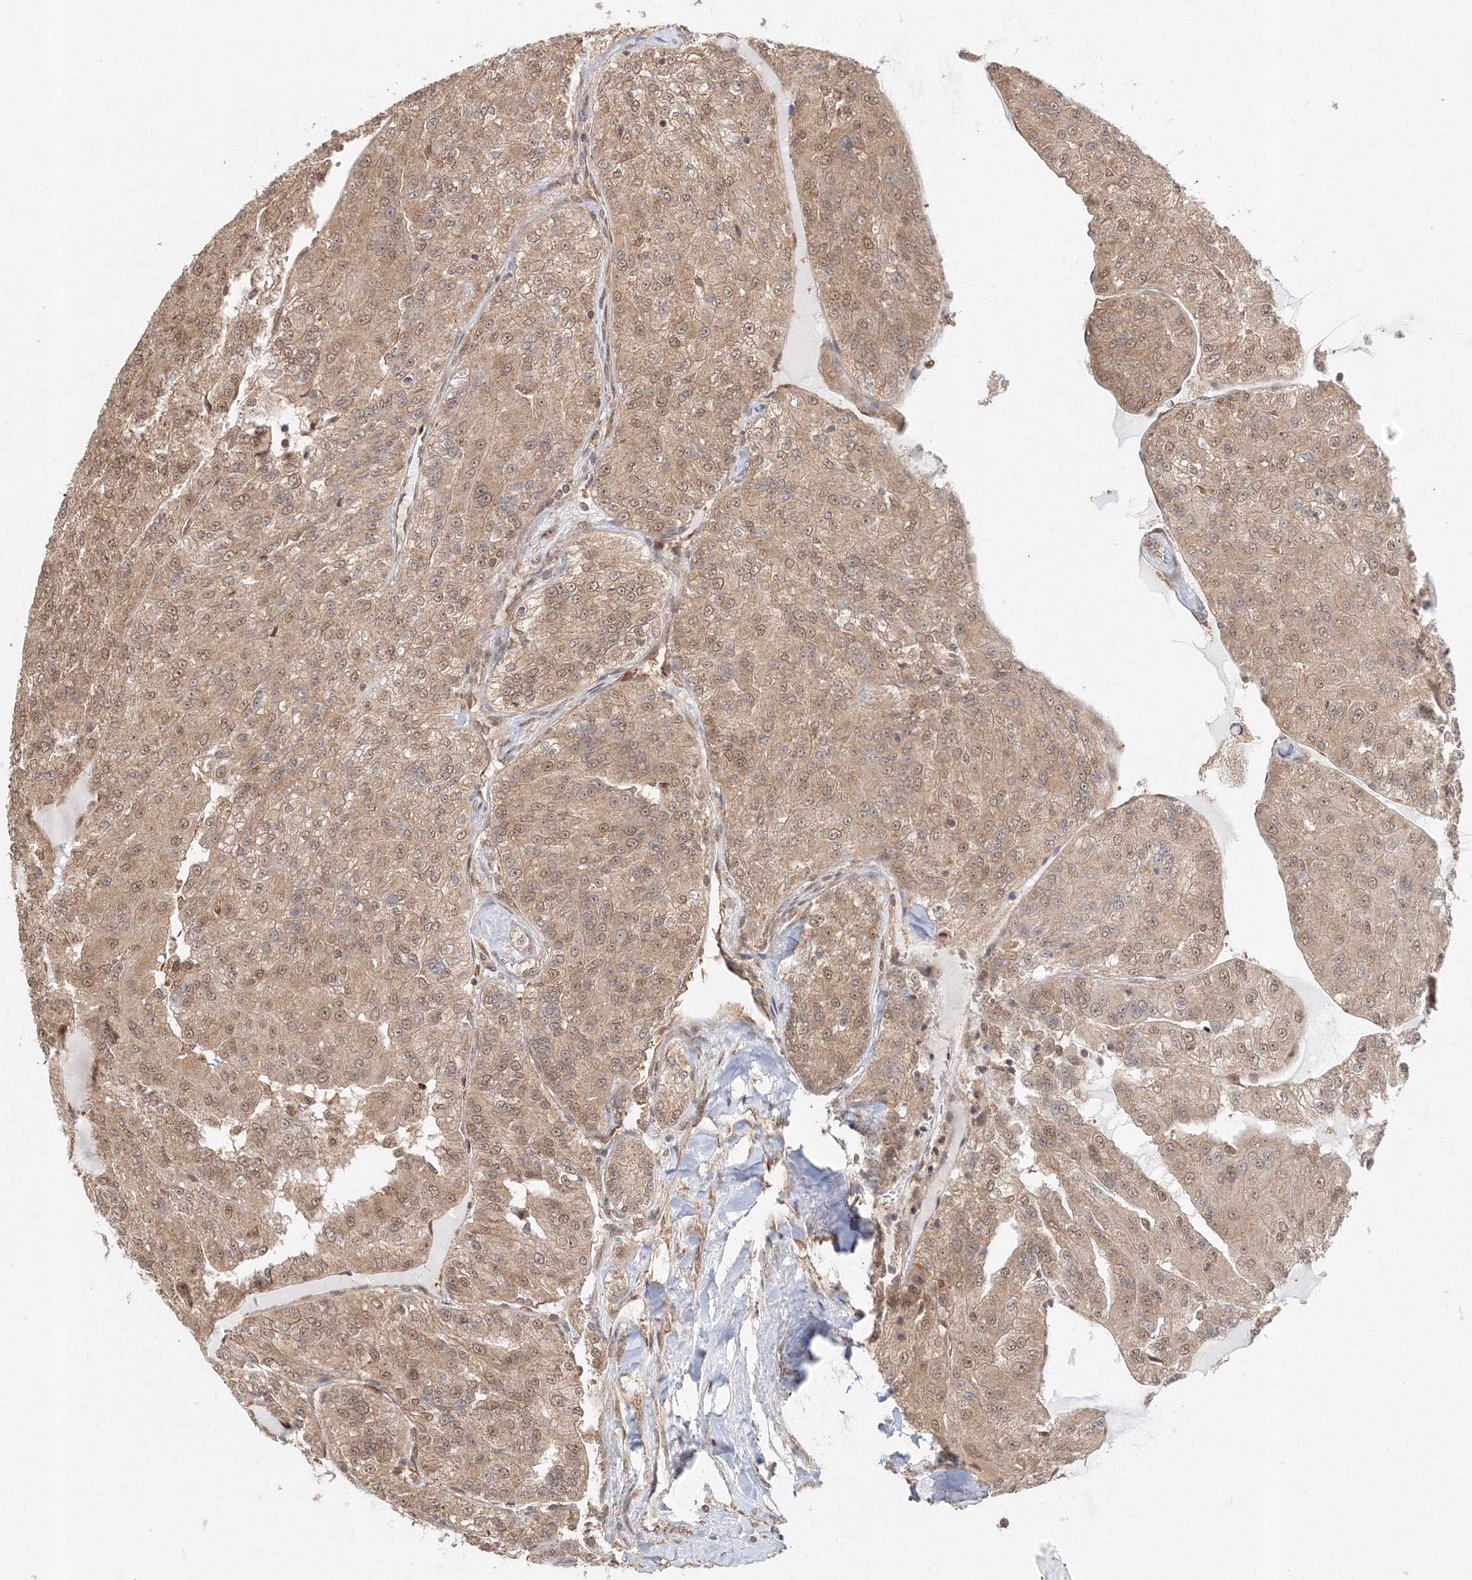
{"staining": {"intensity": "moderate", "quantity": ">75%", "location": "cytoplasmic/membranous,nuclear"}, "tissue": "renal cancer", "cell_type": "Tumor cells", "image_type": "cancer", "snomed": [{"axis": "morphology", "description": "Adenocarcinoma, NOS"}, {"axis": "topography", "description": "Kidney"}], "caption": "Human adenocarcinoma (renal) stained with a protein marker displays moderate staining in tumor cells.", "gene": "PSMD6", "patient": {"sex": "female", "age": 63}}